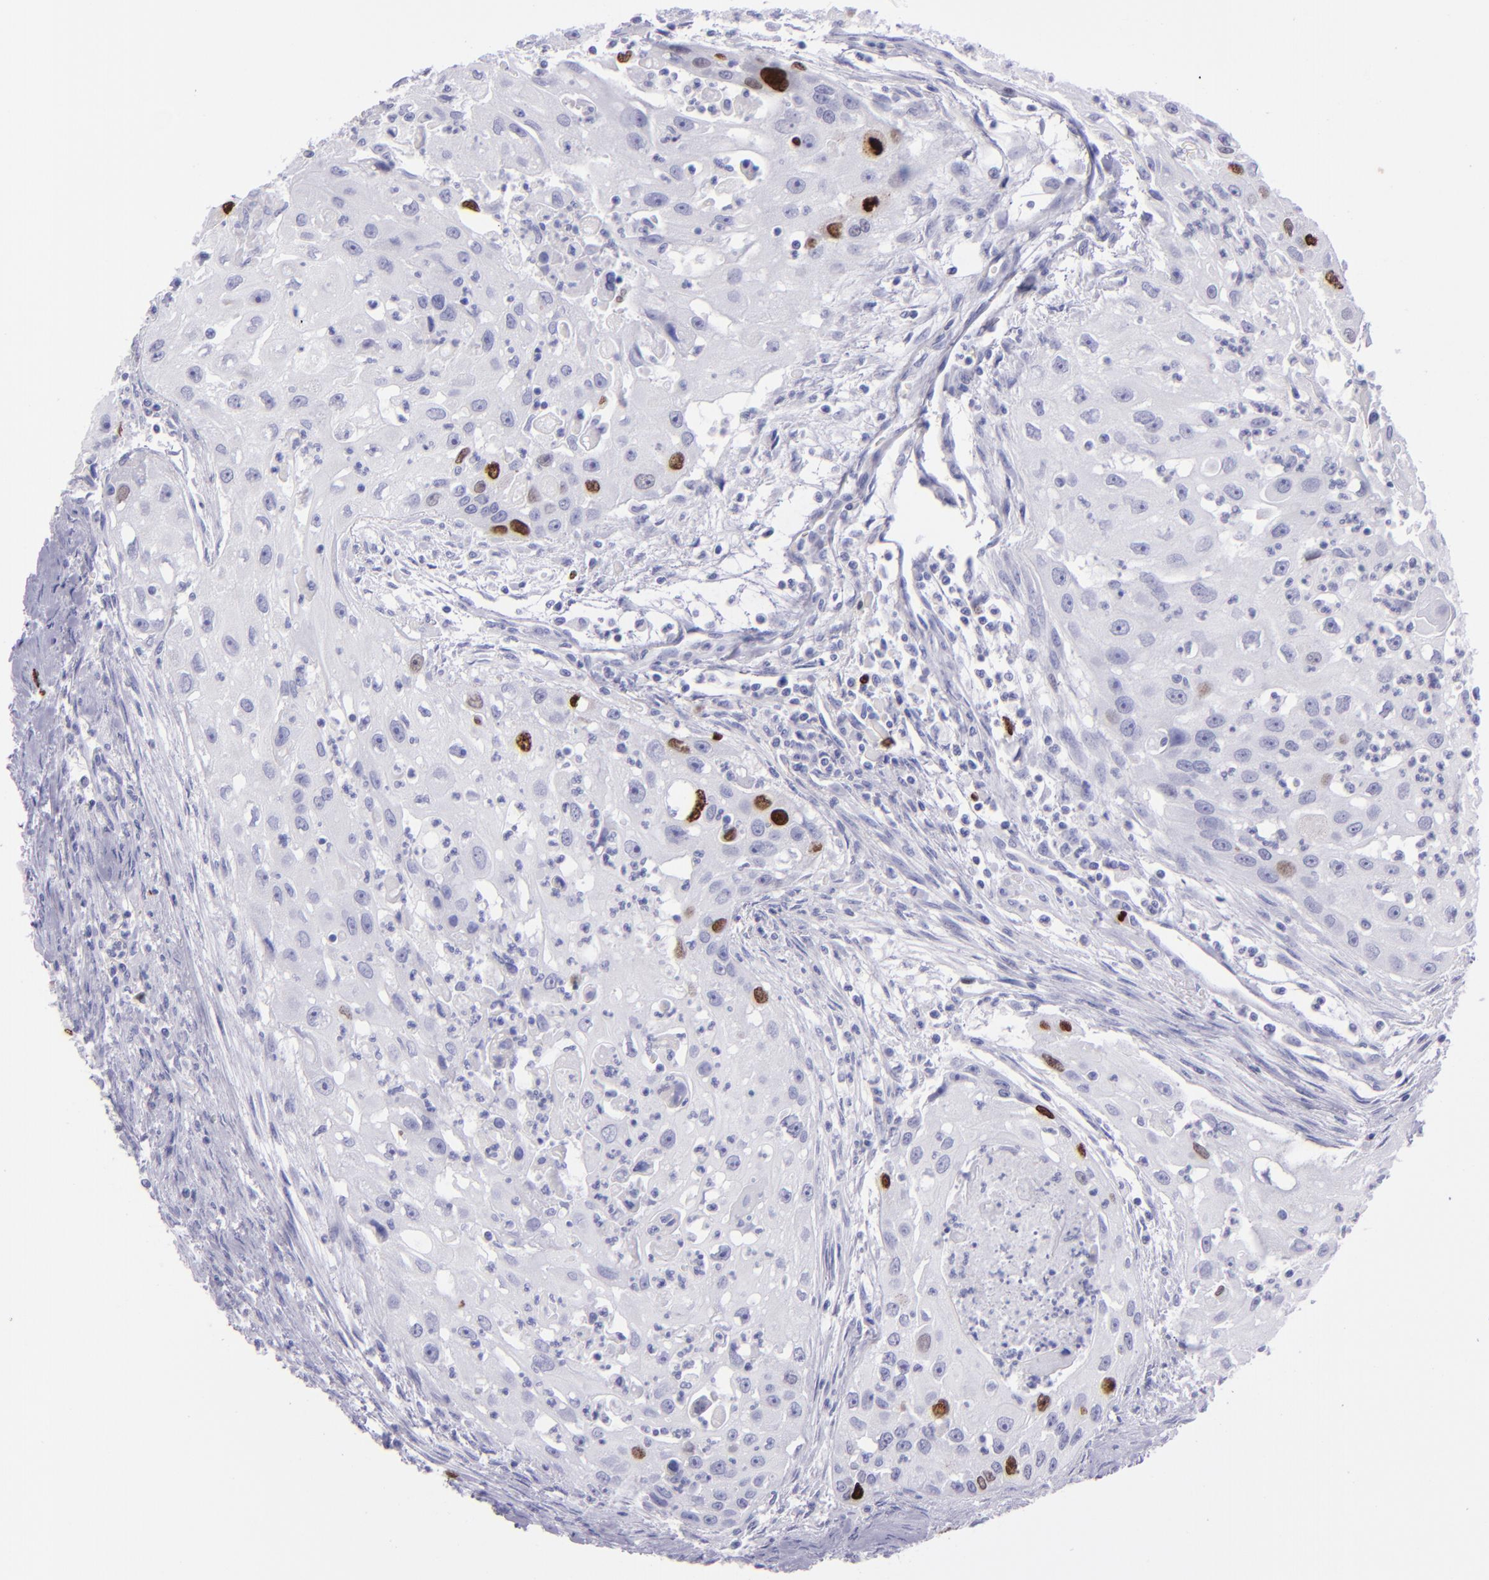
{"staining": {"intensity": "strong", "quantity": "<25%", "location": "nuclear"}, "tissue": "head and neck cancer", "cell_type": "Tumor cells", "image_type": "cancer", "snomed": [{"axis": "morphology", "description": "Squamous cell carcinoma, NOS"}, {"axis": "topography", "description": "Head-Neck"}], "caption": "Head and neck cancer stained for a protein (brown) exhibits strong nuclear positive expression in approximately <25% of tumor cells.", "gene": "TOP2A", "patient": {"sex": "male", "age": 64}}